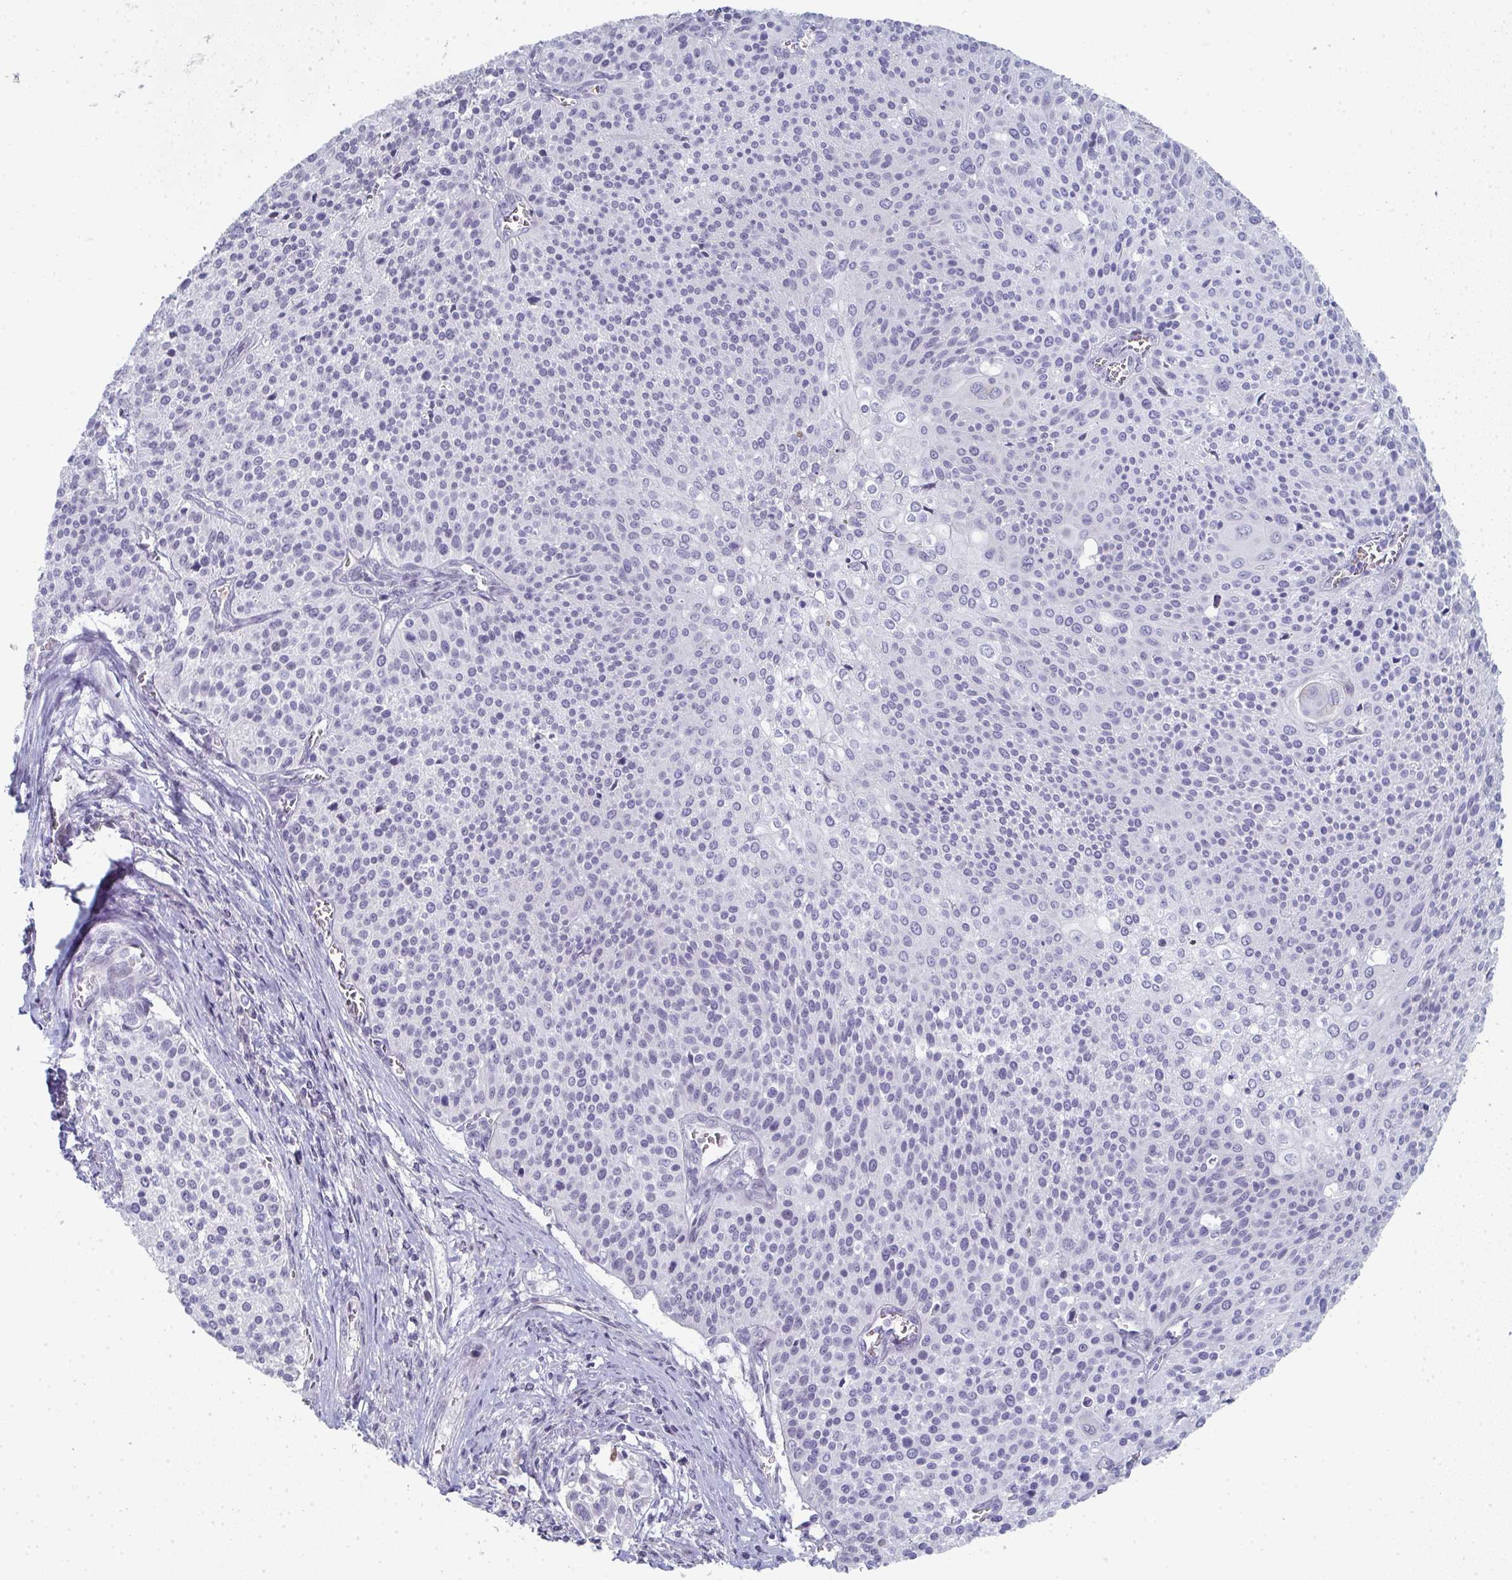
{"staining": {"intensity": "negative", "quantity": "none", "location": "none"}, "tissue": "cervical cancer", "cell_type": "Tumor cells", "image_type": "cancer", "snomed": [{"axis": "morphology", "description": "Squamous cell carcinoma, NOS"}, {"axis": "topography", "description": "Cervix"}], "caption": "This is an IHC histopathology image of human cervical squamous cell carcinoma. There is no expression in tumor cells.", "gene": "A1CF", "patient": {"sex": "female", "age": 31}}